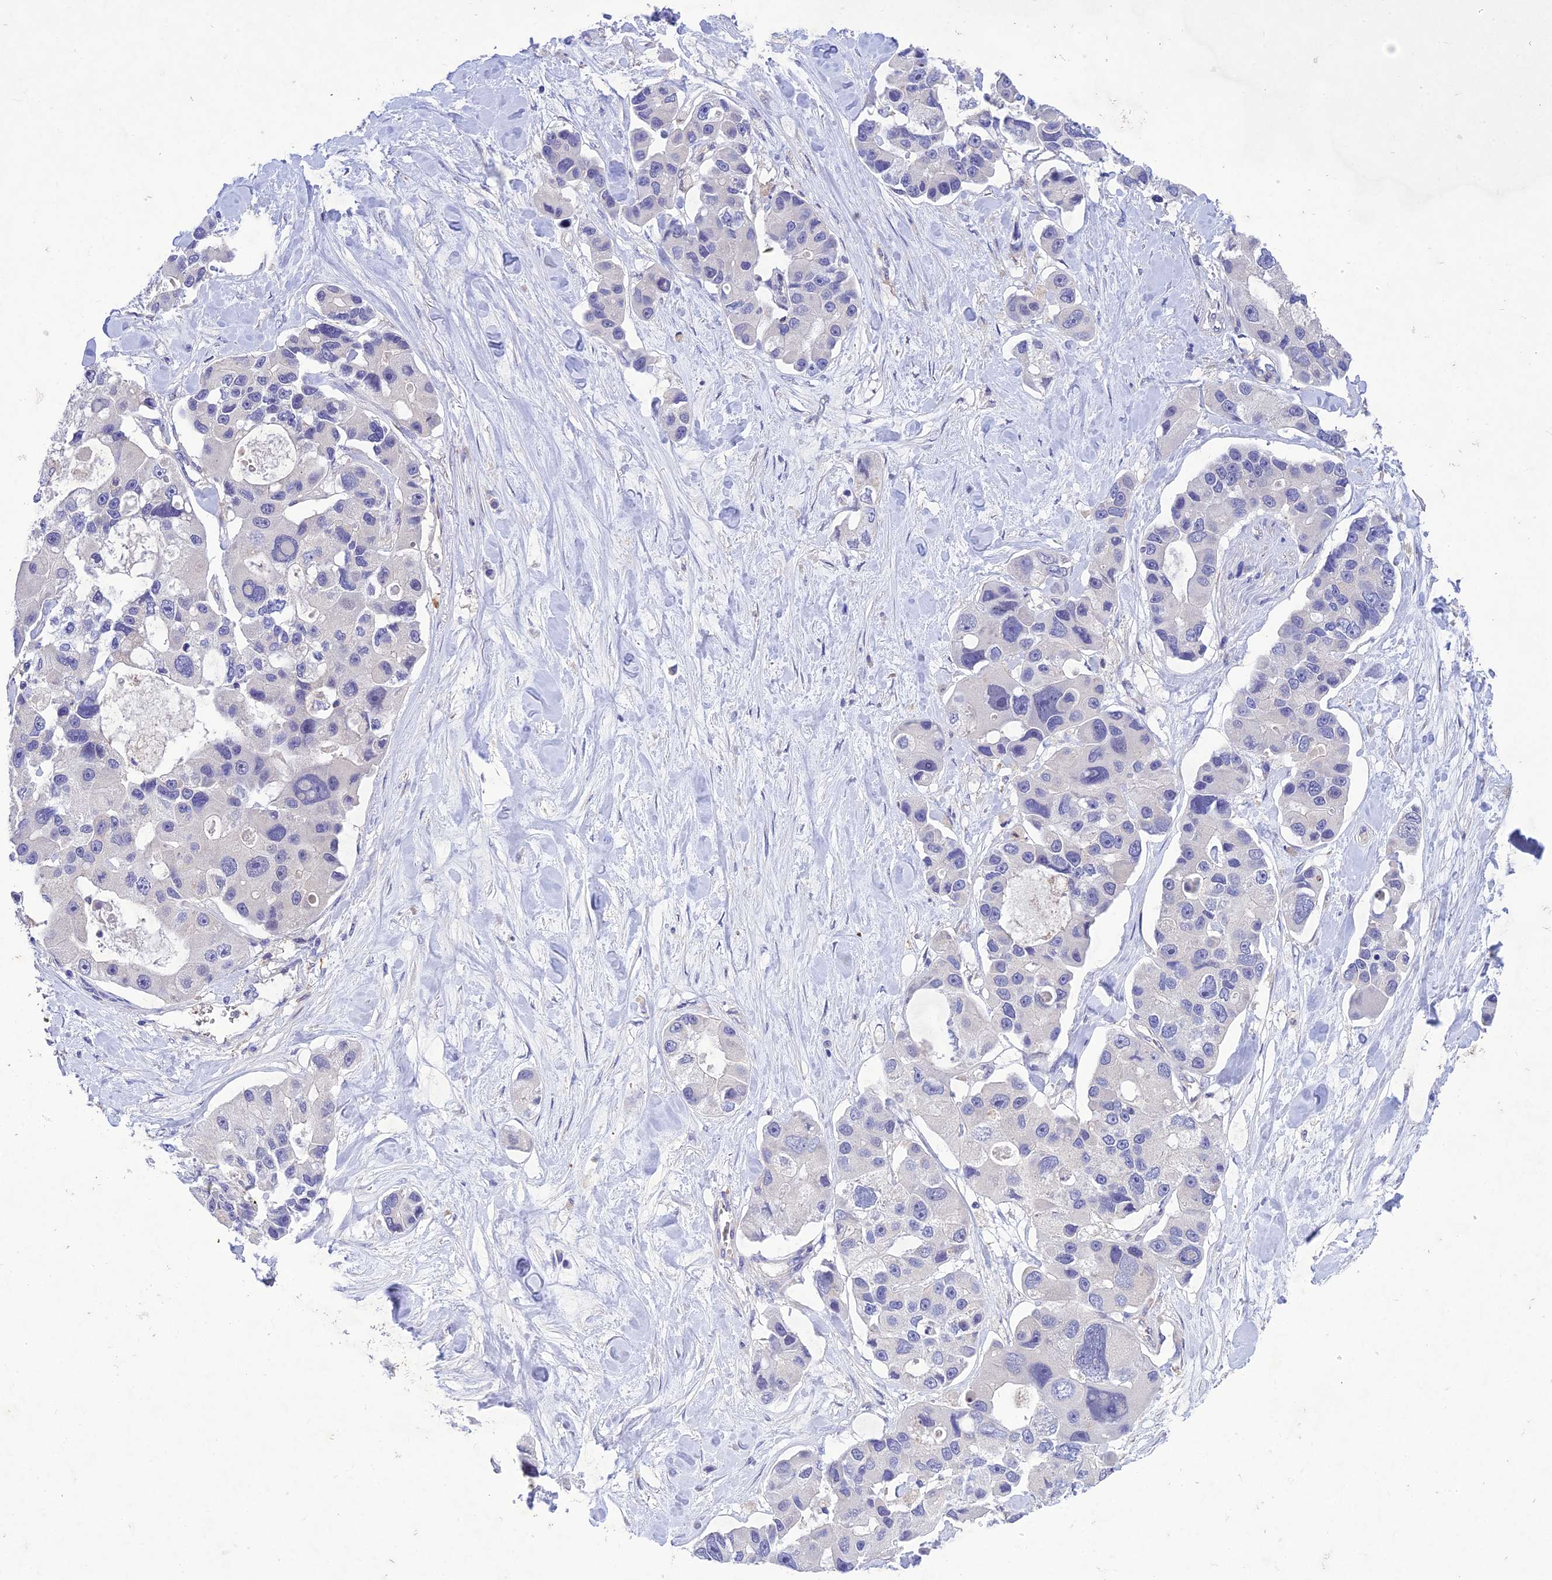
{"staining": {"intensity": "negative", "quantity": "none", "location": "none"}, "tissue": "lung cancer", "cell_type": "Tumor cells", "image_type": "cancer", "snomed": [{"axis": "morphology", "description": "Adenocarcinoma, NOS"}, {"axis": "topography", "description": "Lung"}], "caption": "Immunohistochemistry of human lung cancer exhibits no staining in tumor cells.", "gene": "SNX24", "patient": {"sex": "female", "age": 54}}